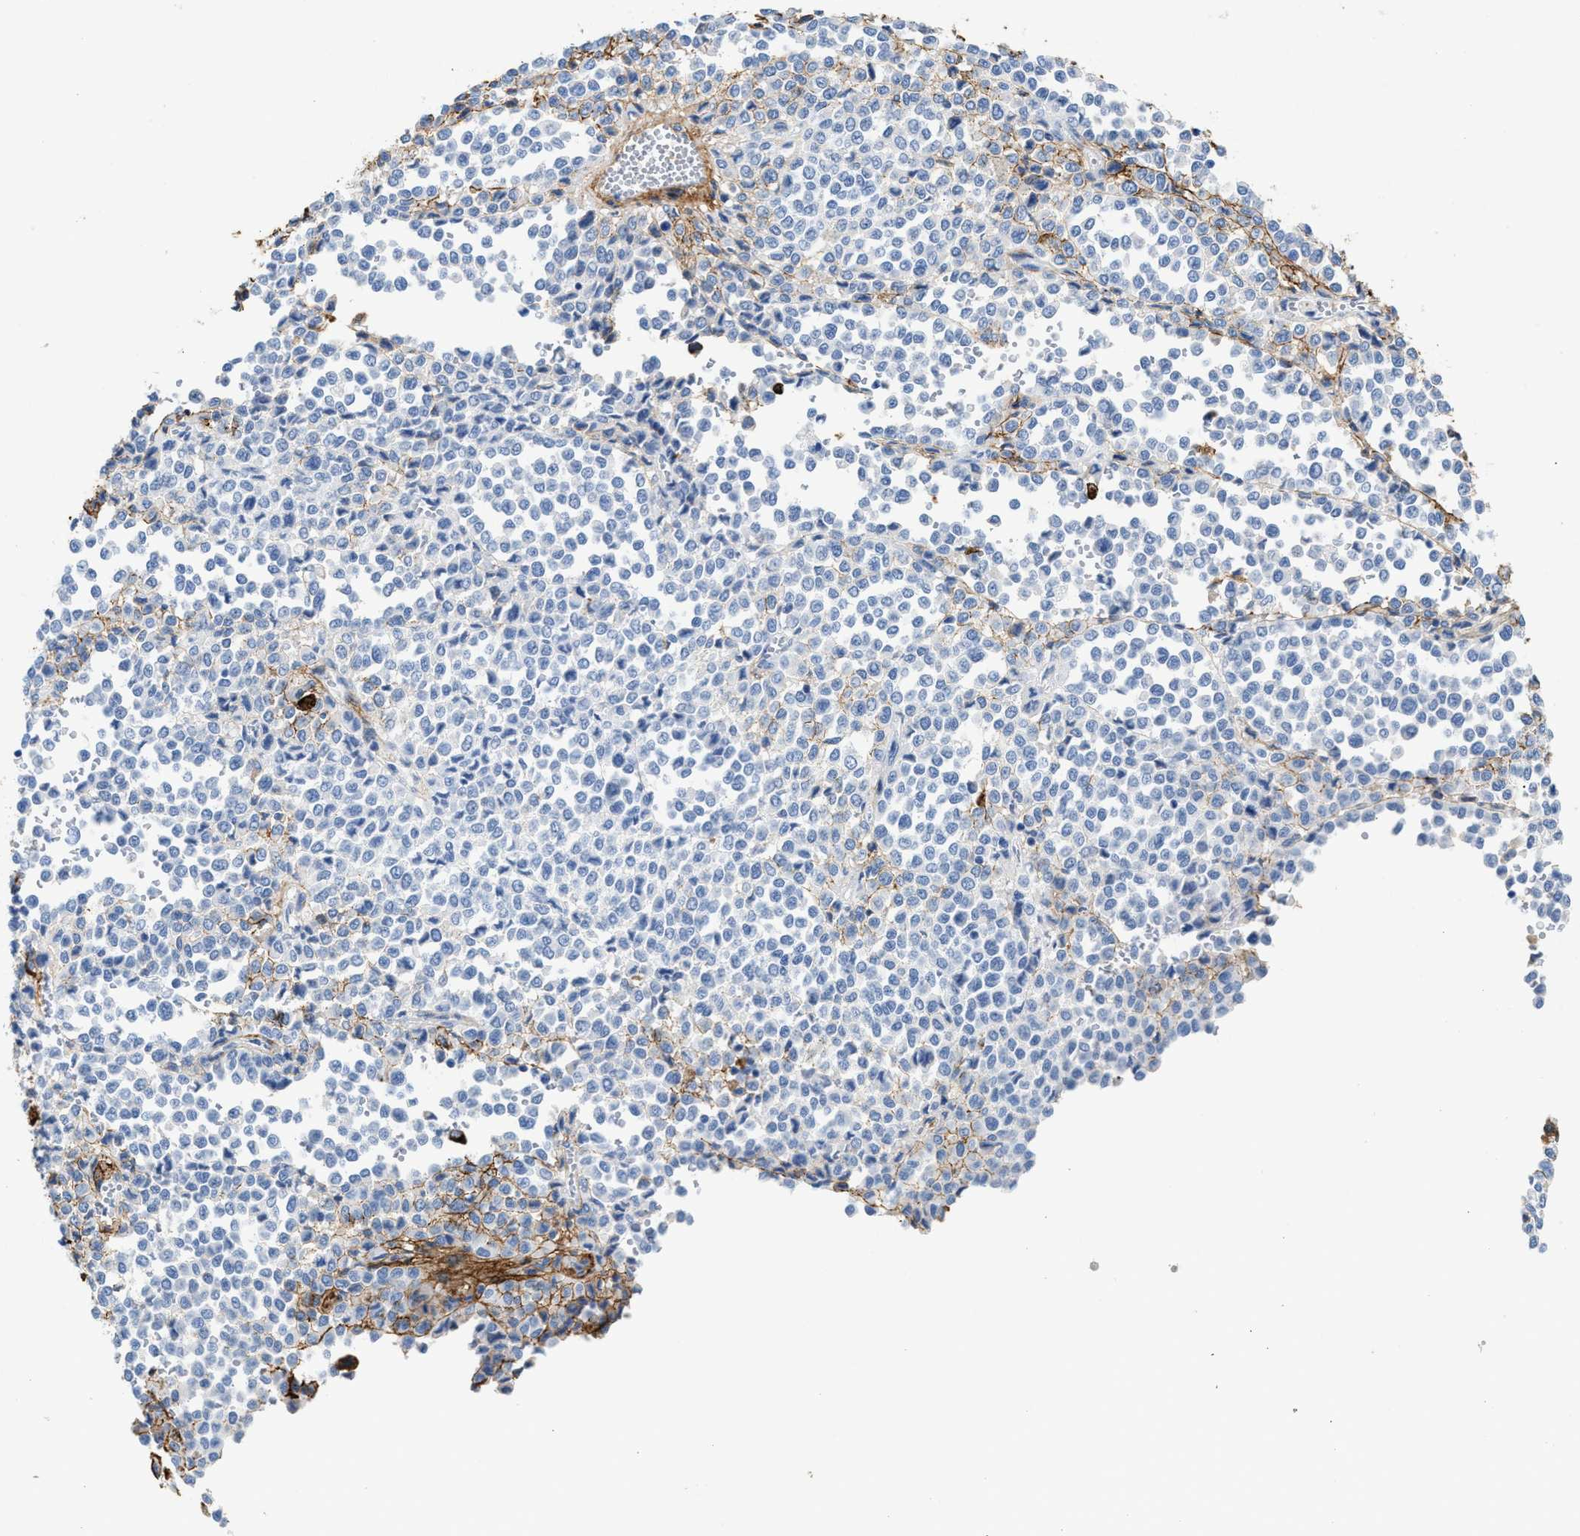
{"staining": {"intensity": "negative", "quantity": "none", "location": "none"}, "tissue": "melanoma", "cell_type": "Tumor cells", "image_type": "cancer", "snomed": [{"axis": "morphology", "description": "Malignant melanoma, Metastatic site"}, {"axis": "topography", "description": "Pancreas"}], "caption": "An immunohistochemistry (IHC) photomicrograph of melanoma is shown. There is no staining in tumor cells of melanoma.", "gene": "TNR", "patient": {"sex": "female", "age": 30}}